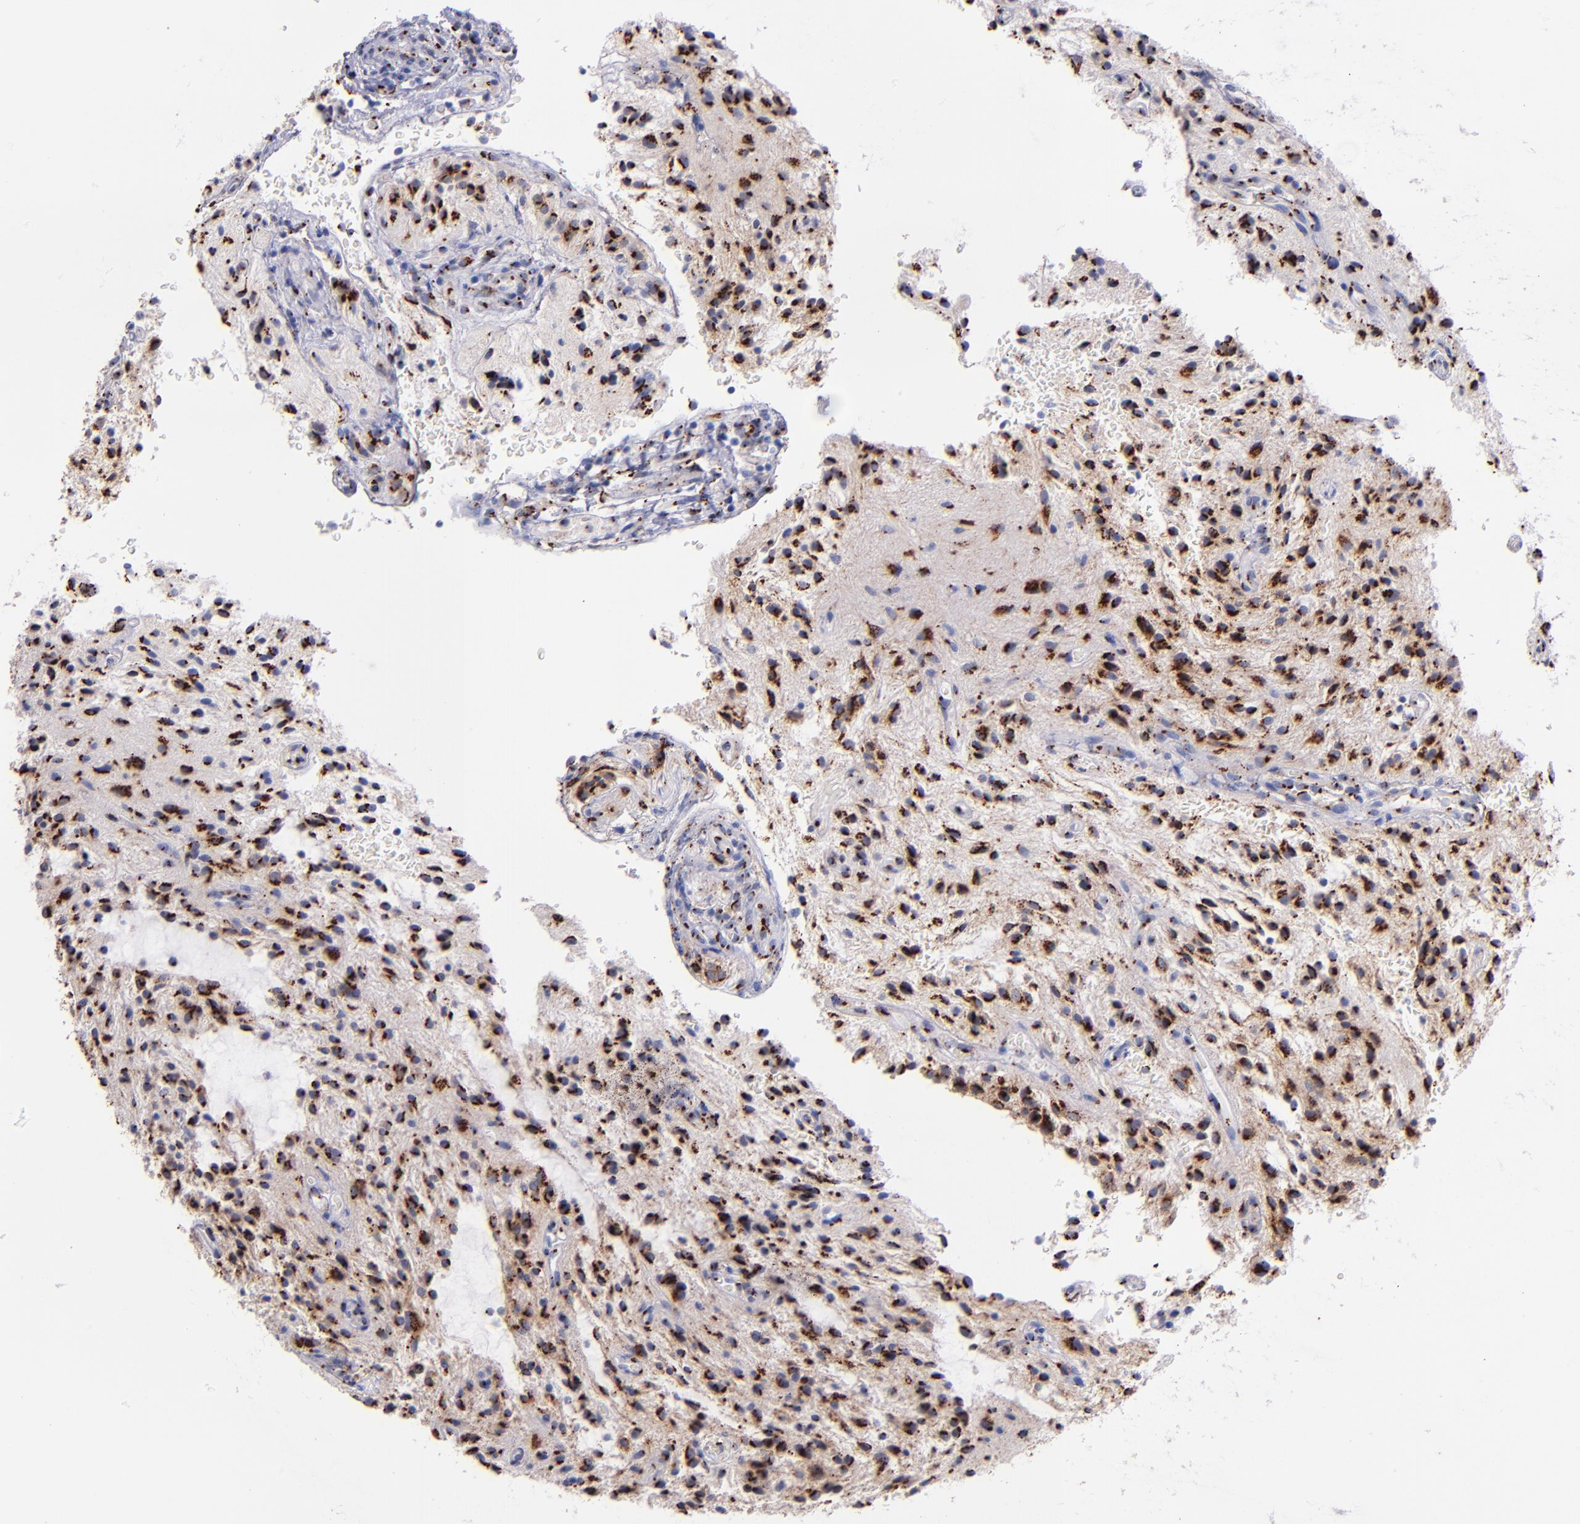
{"staining": {"intensity": "strong", "quantity": ">75%", "location": "cytoplasmic/membranous"}, "tissue": "glioma", "cell_type": "Tumor cells", "image_type": "cancer", "snomed": [{"axis": "morphology", "description": "Glioma, malignant, NOS"}, {"axis": "topography", "description": "Cerebellum"}], "caption": "An immunohistochemistry (IHC) micrograph of tumor tissue is shown. Protein staining in brown highlights strong cytoplasmic/membranous positivity in glioma within tumor cells.", "gene": "GOLIM4", "patient": {"sex": "female", "age": 10}}